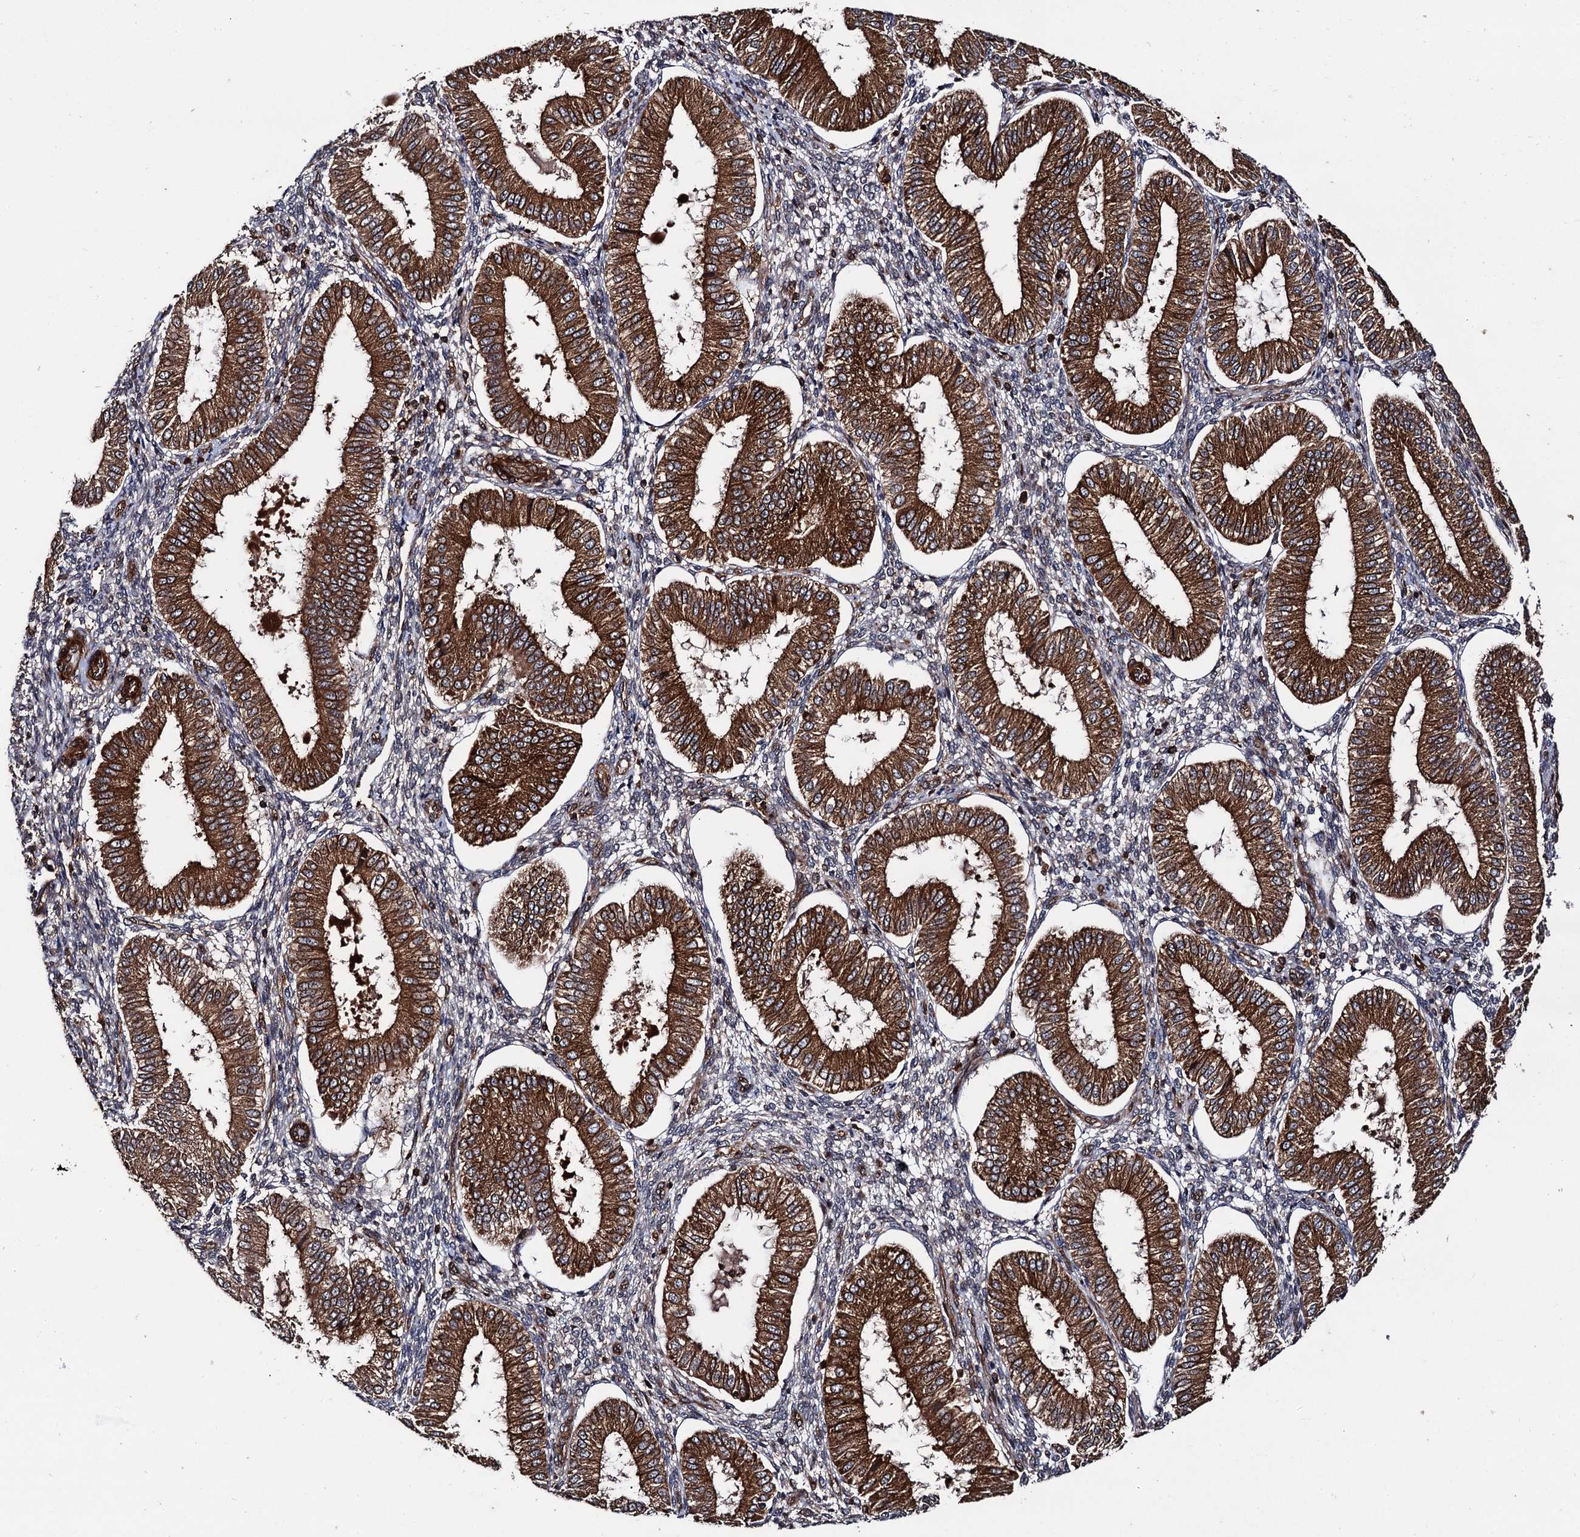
{"staining": {"intensity": "weak", "quantity": "25%-75%", "location": "cytoplasmic/membranous"}, "tissue": "endometrium", "cell_type": "Cells in endometrial stroma", "image_type": "normal", "snomed": [{"axis": "morphology", "description": "Normal tissue, NOS"}, {"axis": "topography", "description": "Endometrium"}], "caption": "Endometrium stained with DAB (3,3'-diaminobenzidine) immunohistochemistry exhibits low levels of weak cytoplasmic/membranous staining in about 25%-75% of cells in endometrial stroma.", "gene": "BORA", "patient": {"sex": "female", "age": 39}}